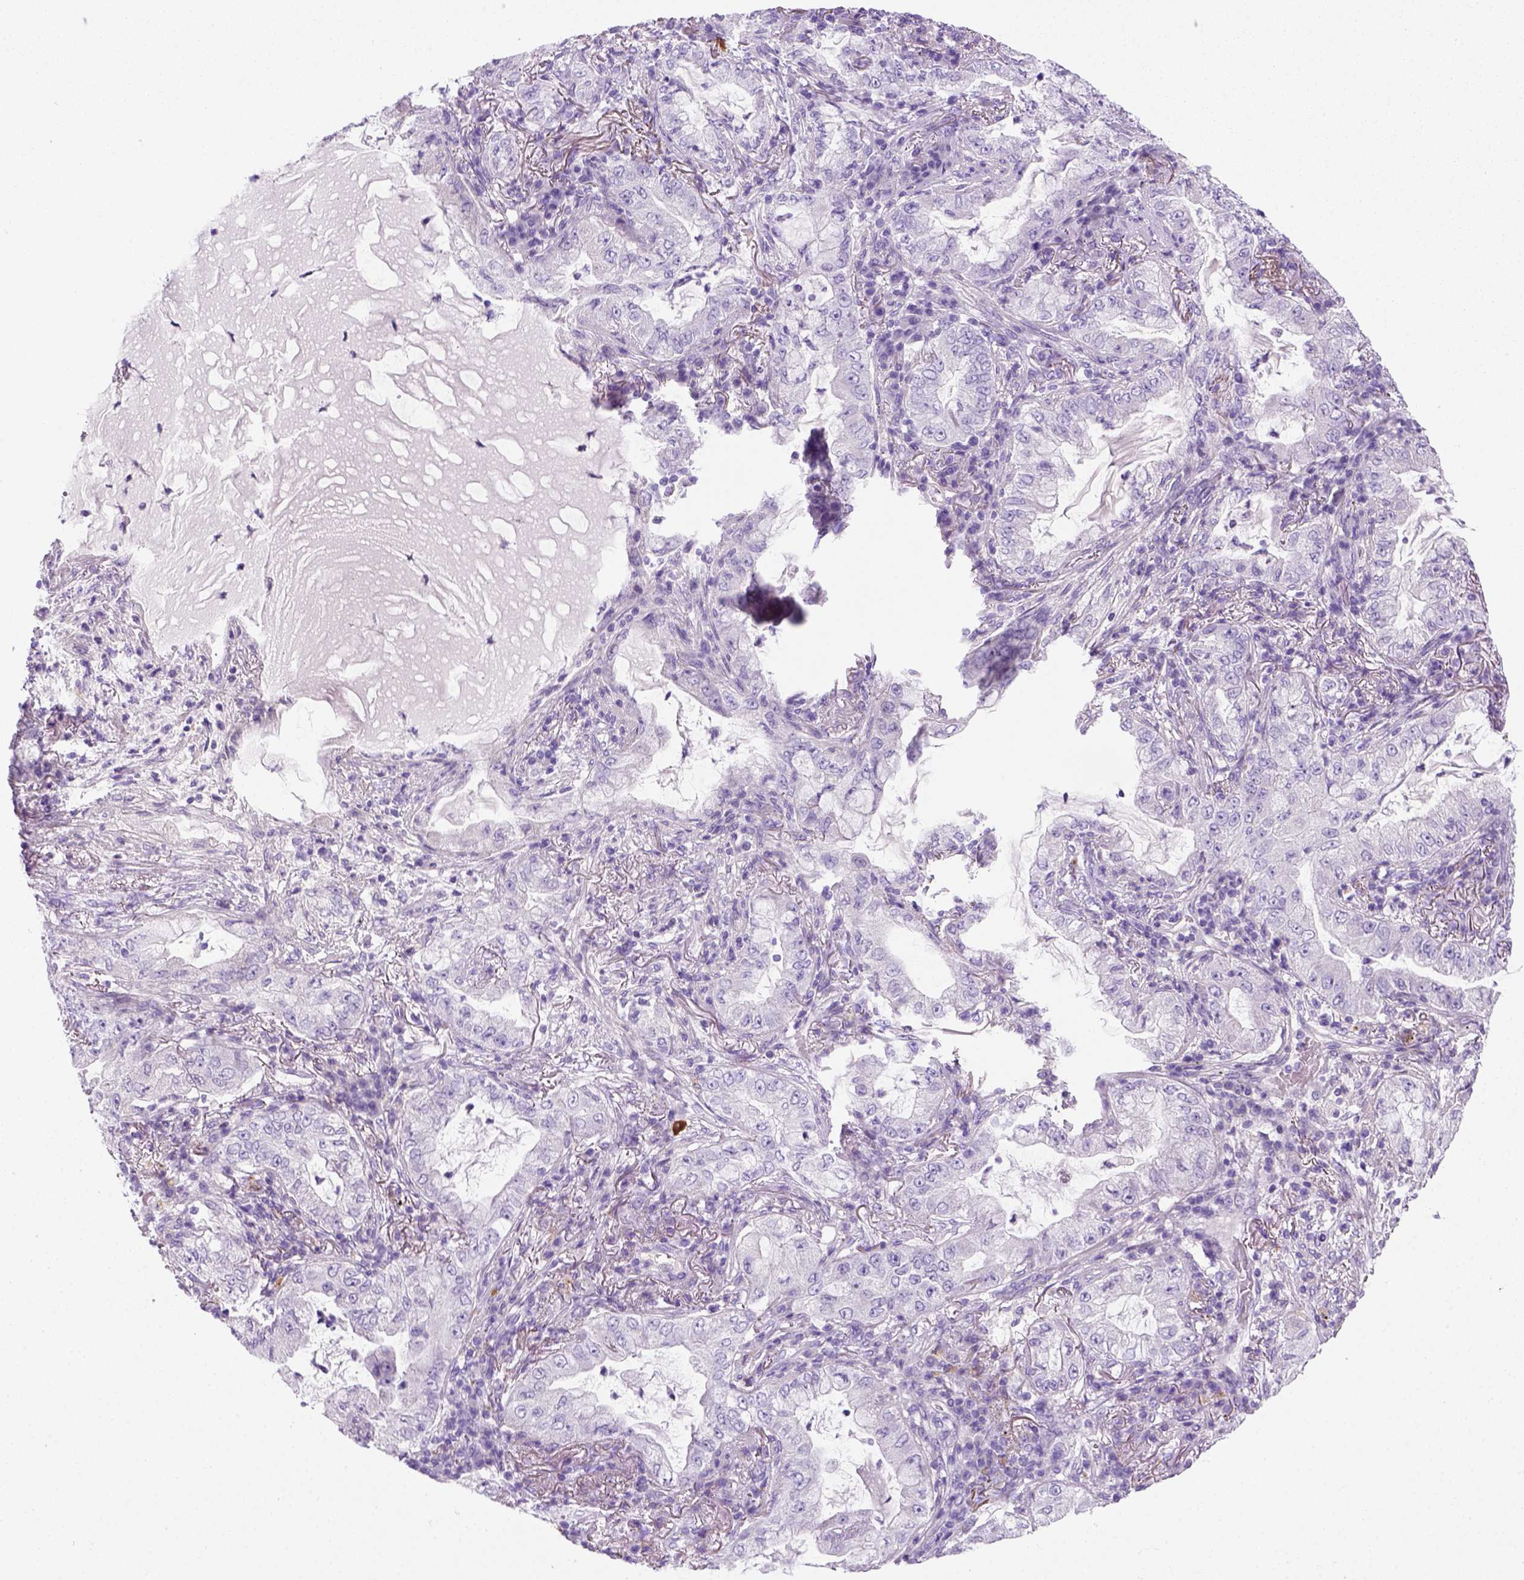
{"staining": {"intensity": "negative", "quantity": "none", "location": "none"}, "tissue": "lung cancer", "cell_type": "Tumor cells", "image_type": "cancer", "snomed": [{"axis": "morphology", "description": "Adenocarcinoma, NOS"}, {"axis": "topography", "description": "Lung"}], "caption": "Image shows no significant protein staining in tumor cells of lung cancer (adenocarcinoma). (DAB (3,3'-diaminobenzidine) IHC with hematoxylin counter stain).", "gene": "KRT71", "patient": {"sex": "female", "age": 73}}